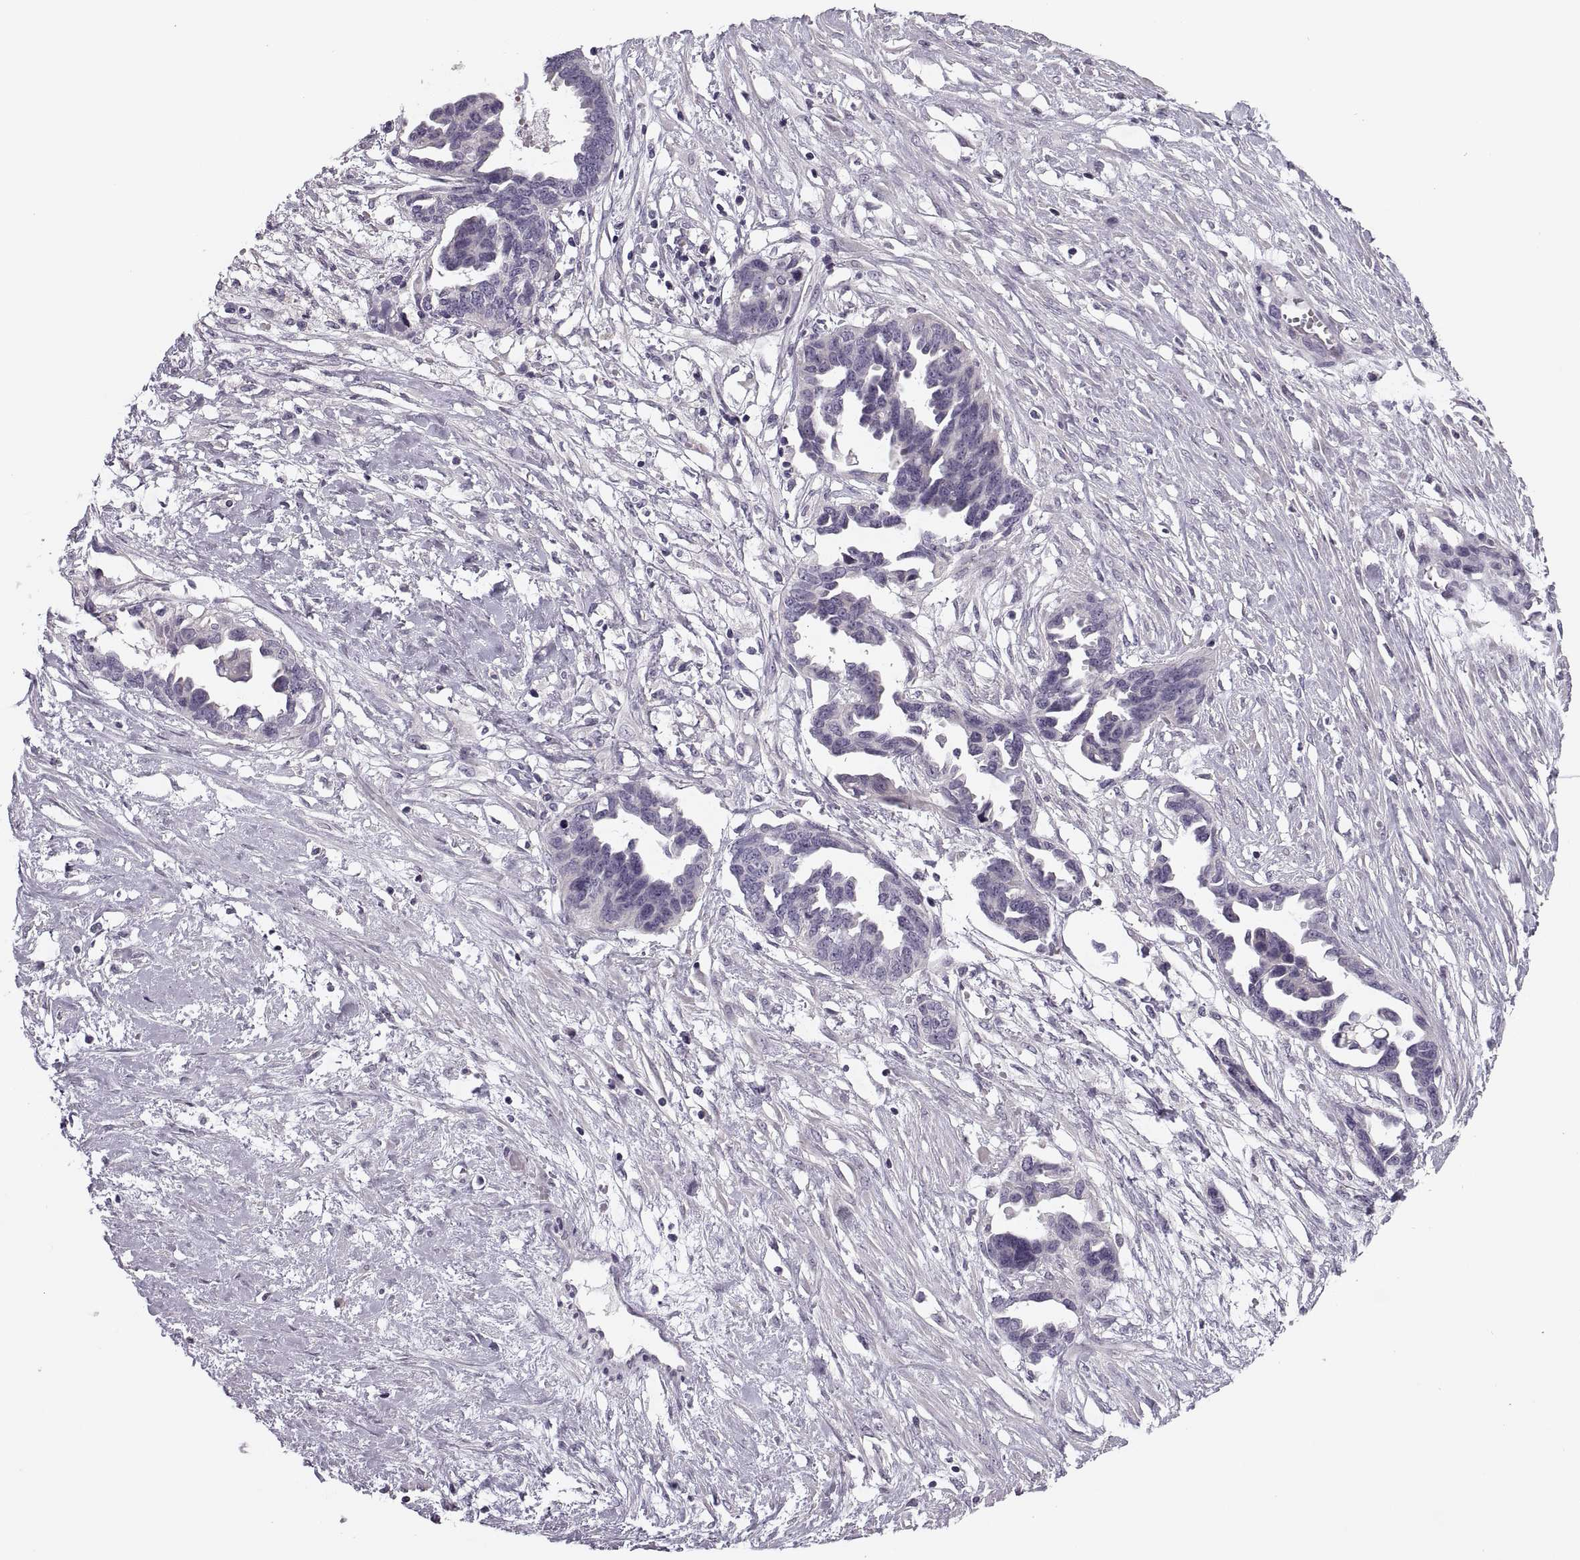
{"staining": {"intensity": "negative", "quantity": "none", "location": "none"}, "tissue": "ovarian cancer", "cell_type": "Tumor cells", "image_type": "cancer", "snomed": [{"axis": "morphology", "description": "Cystadenocarcinoma, serous, NOS"}, {"axis": "topography", "description": "Ovary"}], "caption": "IHC image of human ovarian cancer stained for a protein (brown), which exhibits no positivity in tumor cells.", "gene": "PRSS54", "patient": {"sex": "female", "age": 69}}